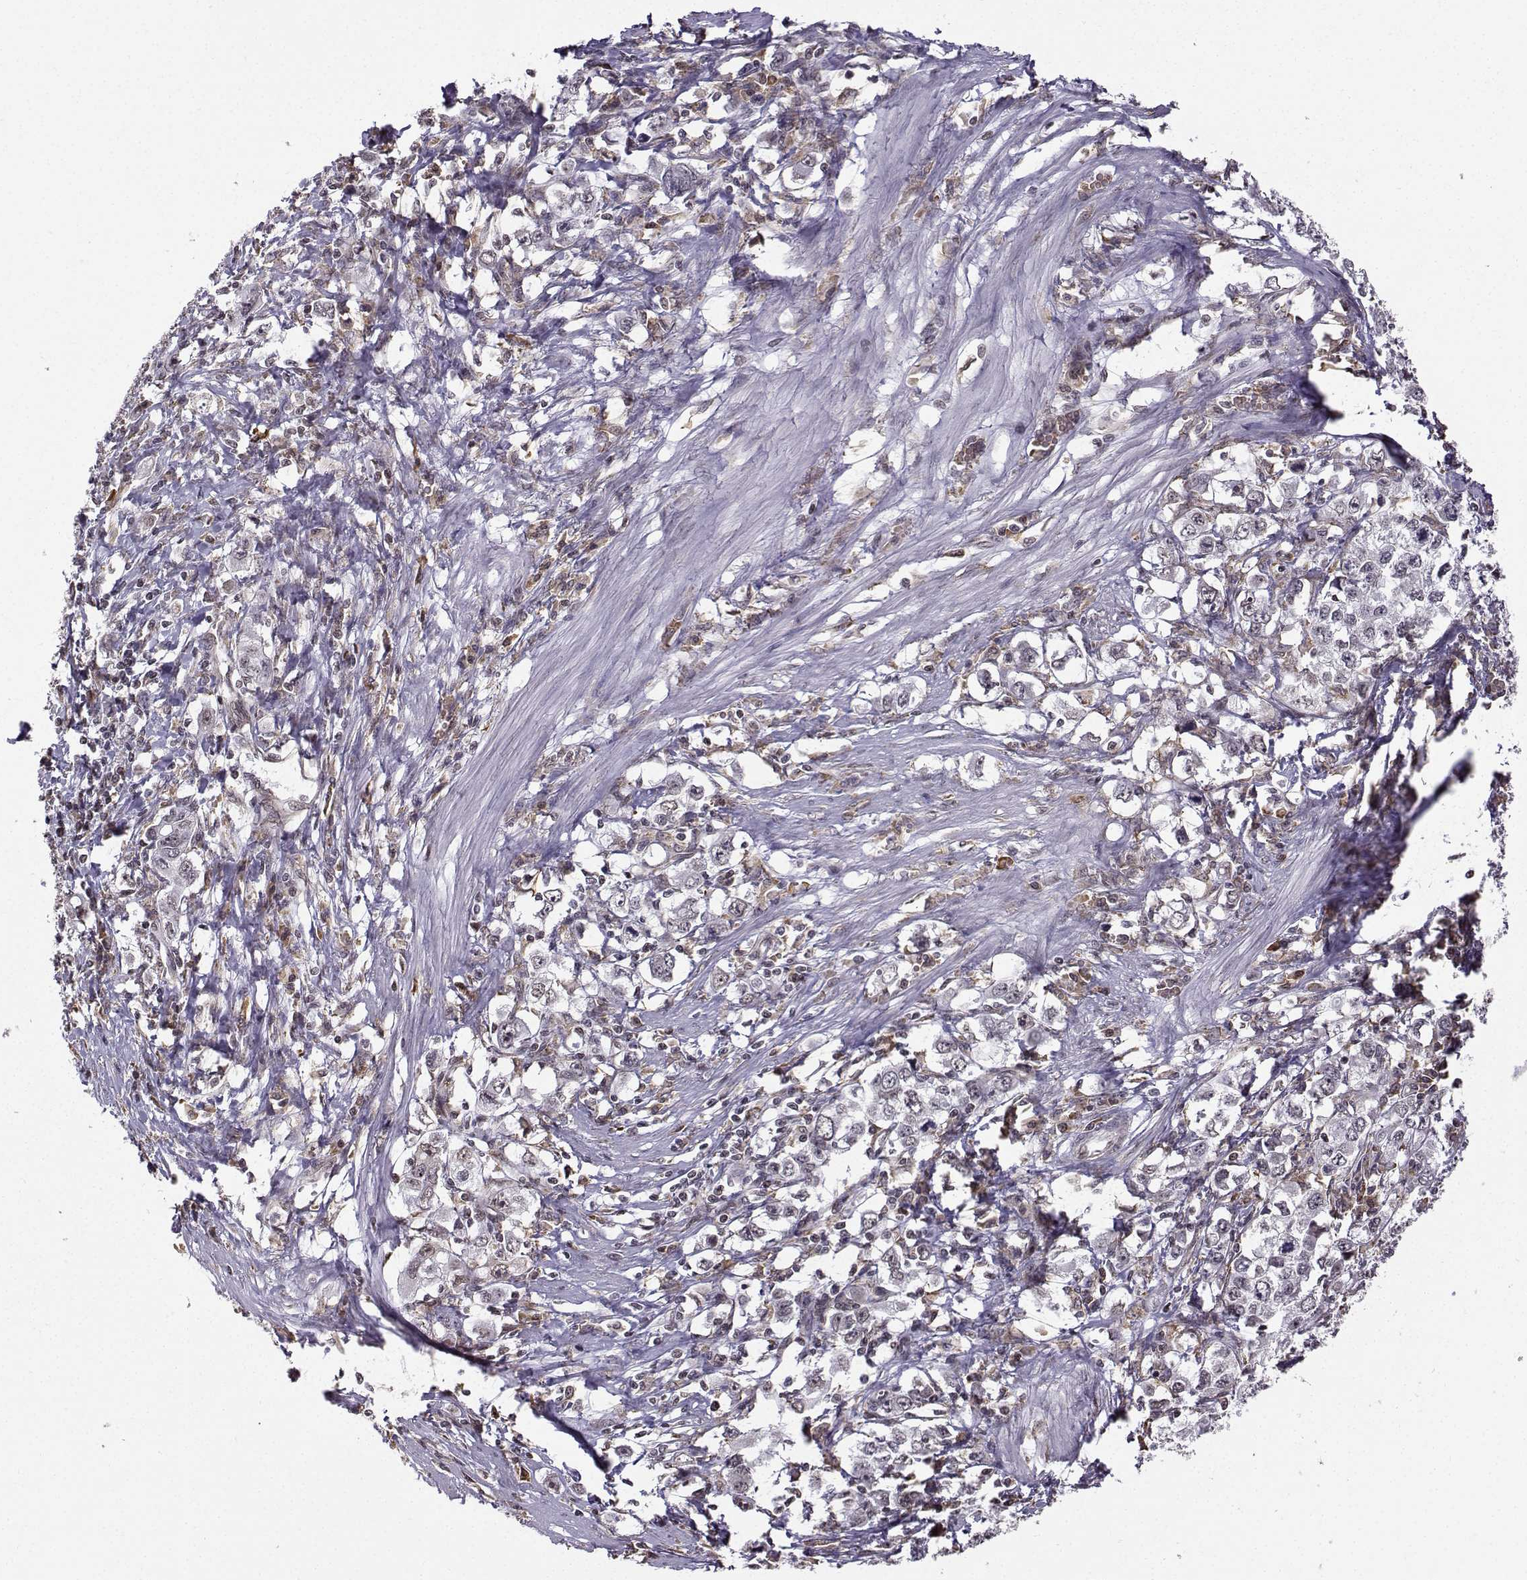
{"staining": {"intensity": "negative", "quantity": "none", "location": "none"}, "tissue": "stomach cancer", "cell_type": "Tumor cells", "image_type": "cancer", "snomed": [{"axis": "morphology", "description": "Adenocarcinoma, NOS"}, {"axis": "topography", "description": "Stomach, lower"}], "caption": "Protein analysis of stomach adenocarcinoma demonstrates no significant staining in tumor cells.", "gene": "EZH1", "patient": {"sex": "female", "age": 72}}